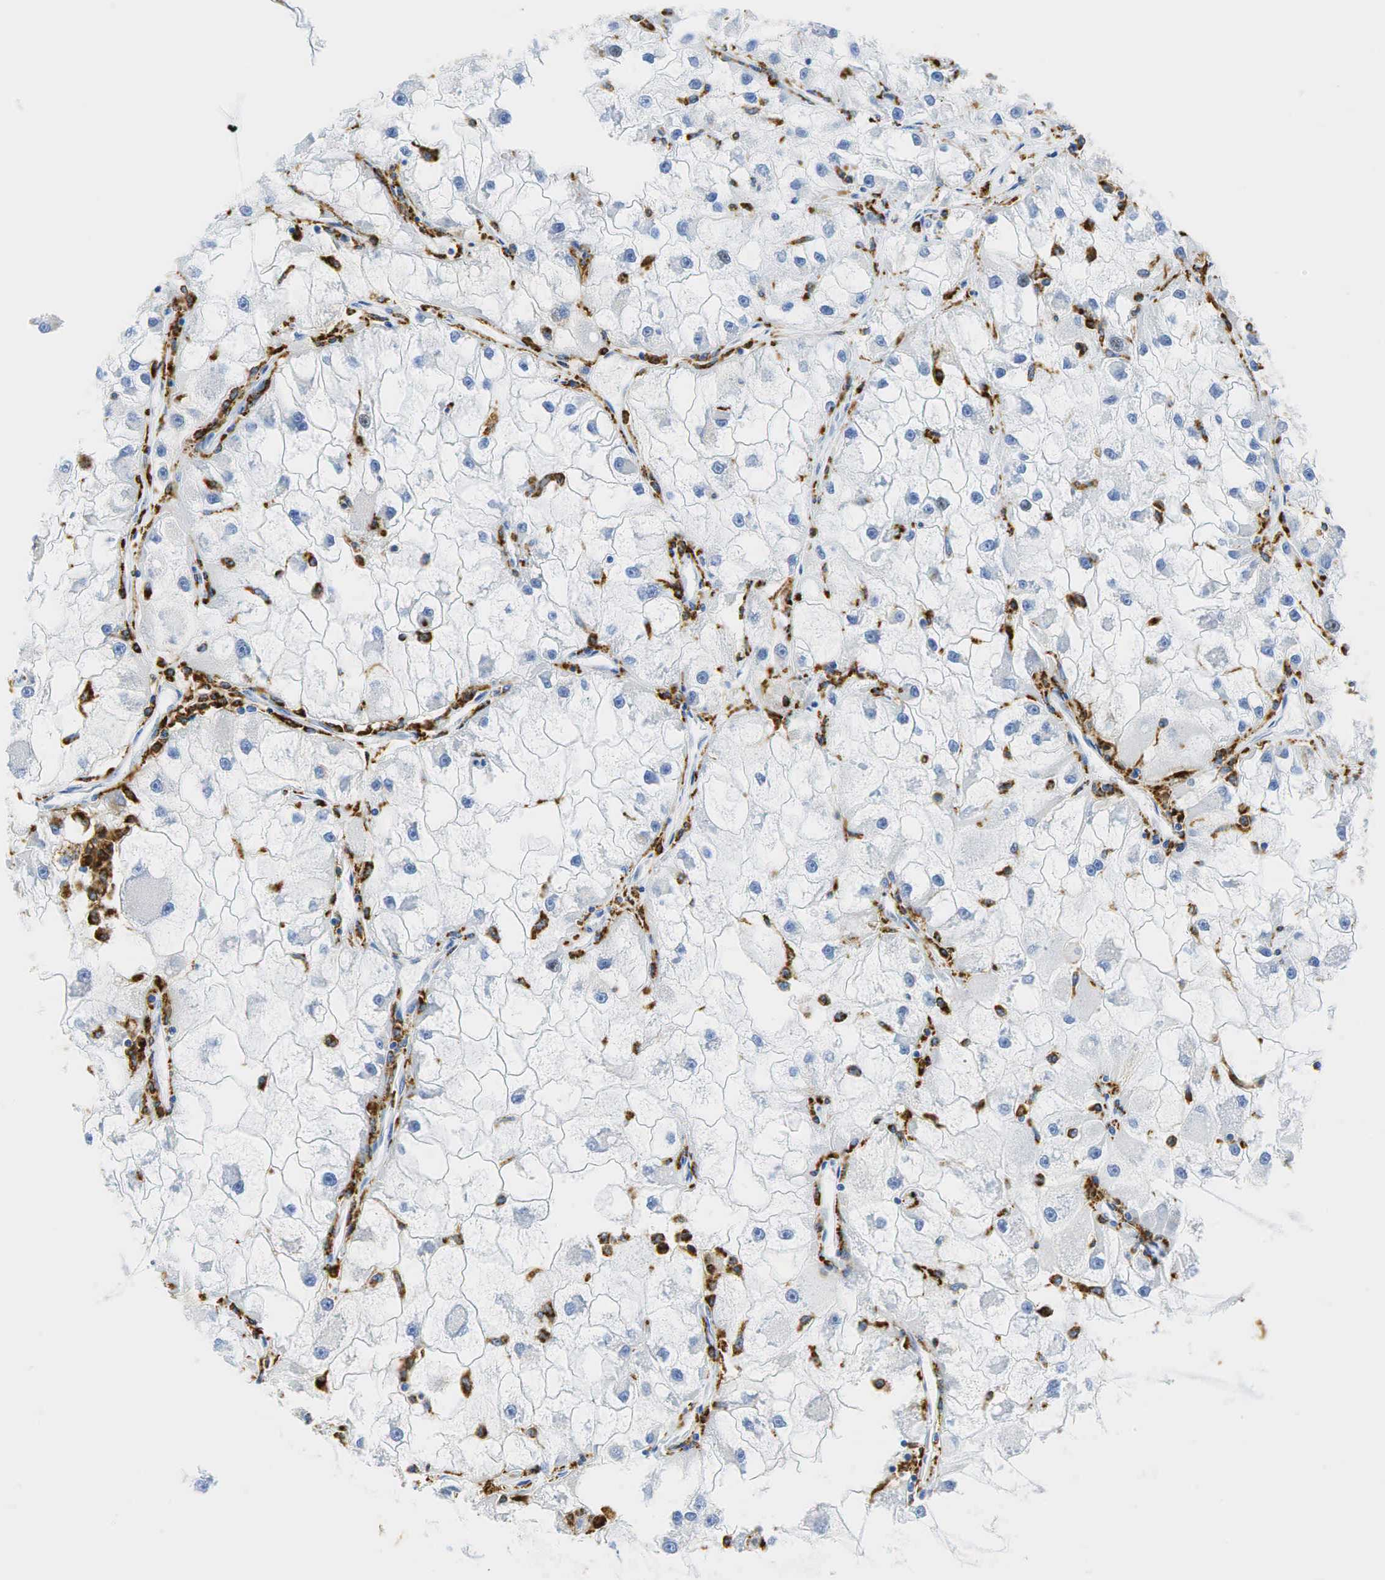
{"staining": {"intensity": "negative", "quantity": "none", "location": "none"}, "tissue": "renal cancer", "cell_type": "Tumor cells", "image_type": "cancer", "snomed": [{"axis": "morphology", "description": "Adenocarcinoma, NOS"}, {"axis": "topography", "description": "Kidney"}], "caption": "Renal cancer was stained to show a protein in brown. There is no significant positivity in tumor cells.", "gene": "CD68", "patient": {"sex": "female", "age": 73}}